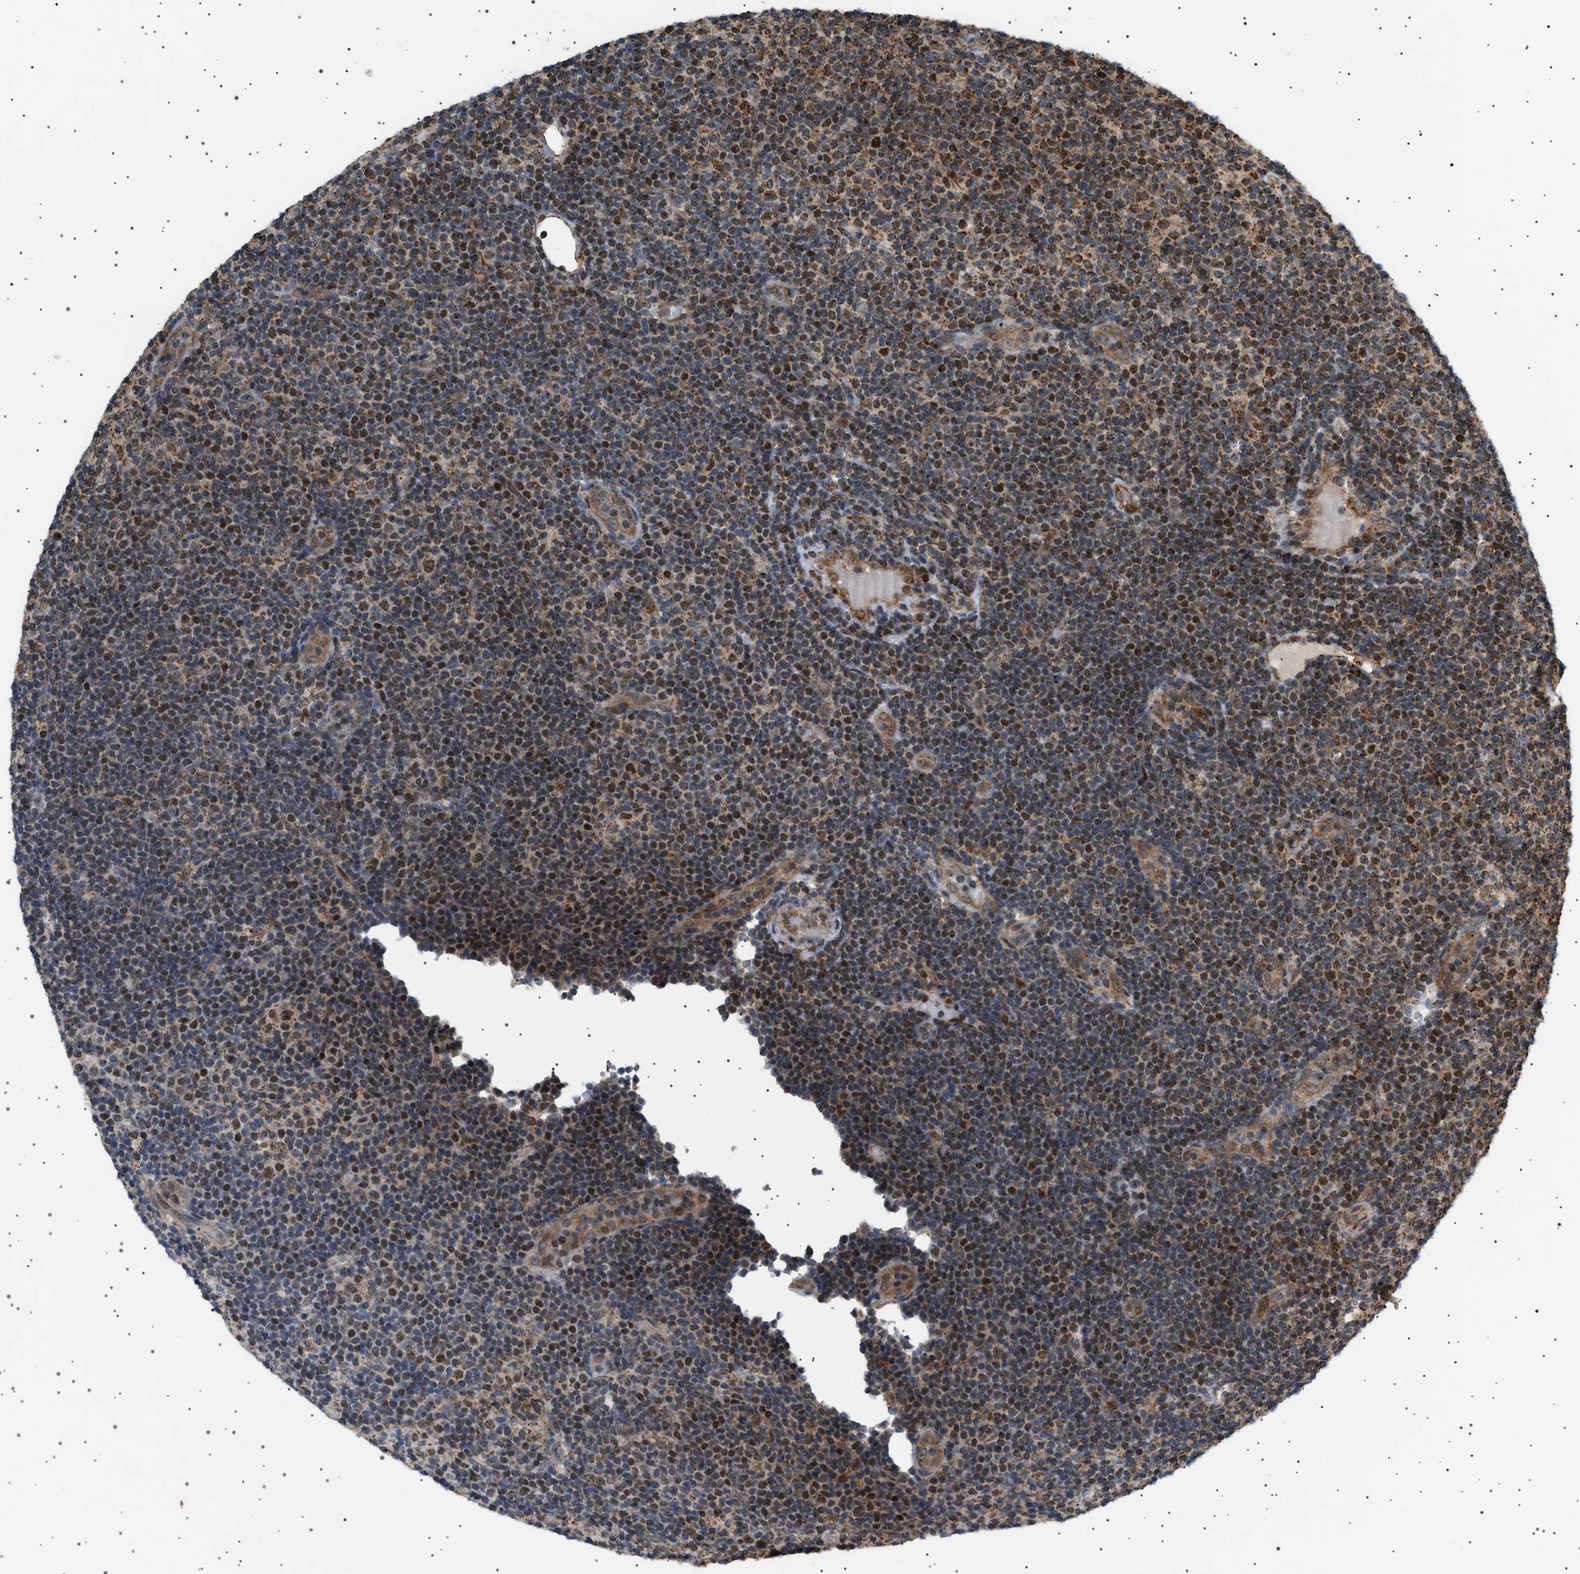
{"staining": {"intensity": "moderate", "quantity": "25%-75%", "location": "cytoplasmic/membranous,nuclear"}, "tissue": "lymphoma", "cell_type": "Tumor cells", "image_type": "cancer", "snomed": [{"axis": "morphology", "description": "Malignant lymphoma, non-Hodgkin's type, Low grade"}, {"axis": "topography", "description": "Lymph node"}], "caption": "Immunohistochemistry (IHC) micrograph of neoplastic tissue: low-grade malignant lymphoma, non-Hodgkin's type stained using immunohistochemistry (IHC) reveals medium levels of moderate protein expression localized specifically in the cytoplasmic/membranous and nuclear of tumor cells, appearing as a cytoplasmic/membranous and nuclear brown color.", "gene": "MELK", "patient": {"sex": "male", "age": 83}}